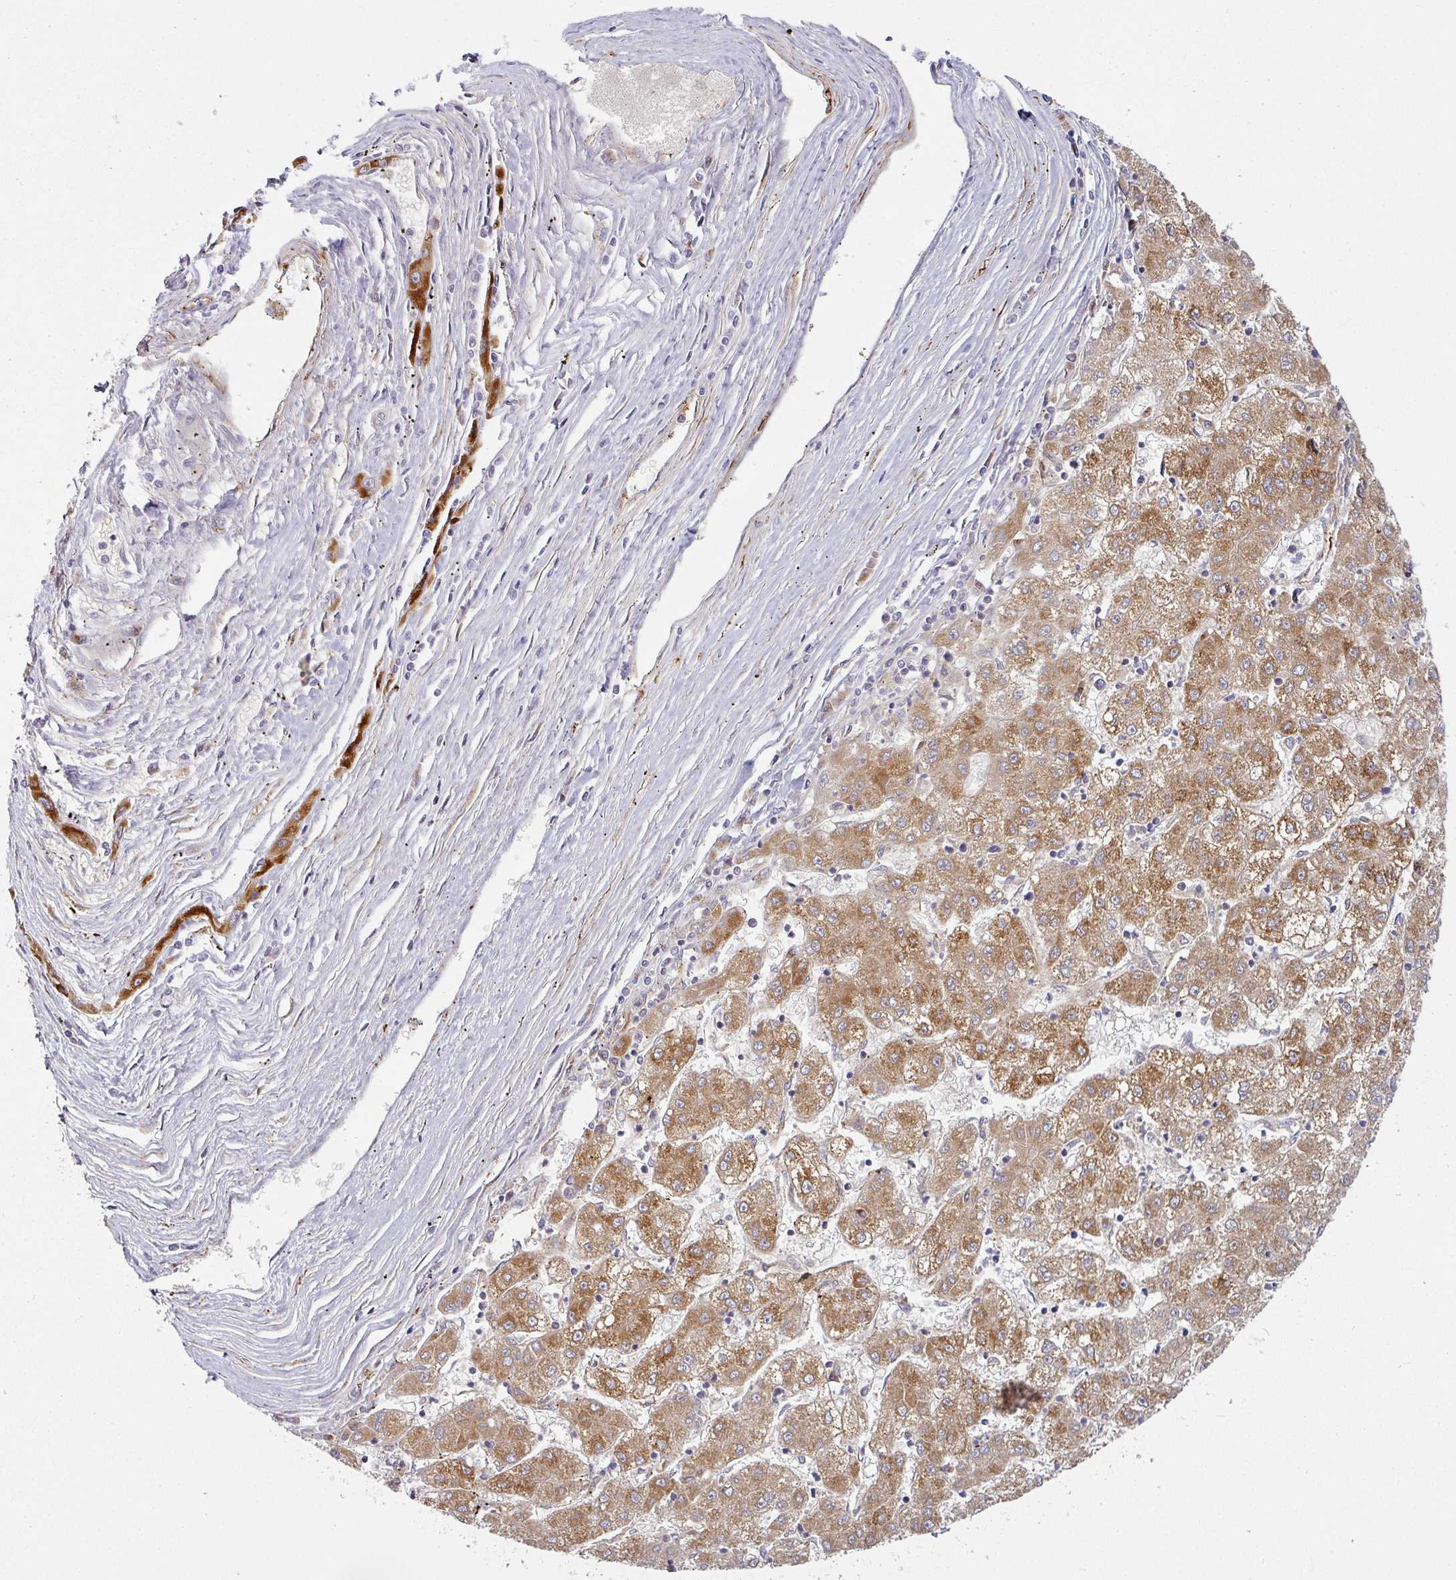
{"staining": {"intensity": "moderate", "quantity": ">75%", "location": "cytoplasmic/membranous"}, "tissue": "liver cancer", "cell_type": "Tumor cells", "image_type": "cancer", "snomed": [{"axis": "morphology", "description": "Carcinoma, Hepatocellular, NOS"}, {"axis": "topography", "description": "Liver"}], "caption": "Liver hepatocellular carcinoma was stained to show a protein in brown. There is medium levels of moderate cytoplasmic/membranous positivity in approximately >75% of tumor cells. The protein of interest is stained brown, and the nuclei are stained in blue (DAB IHC with brightfield microscopy, high magnification).", "gene": "PRODH2", "patient": {"sex": "male", "age": 72}}